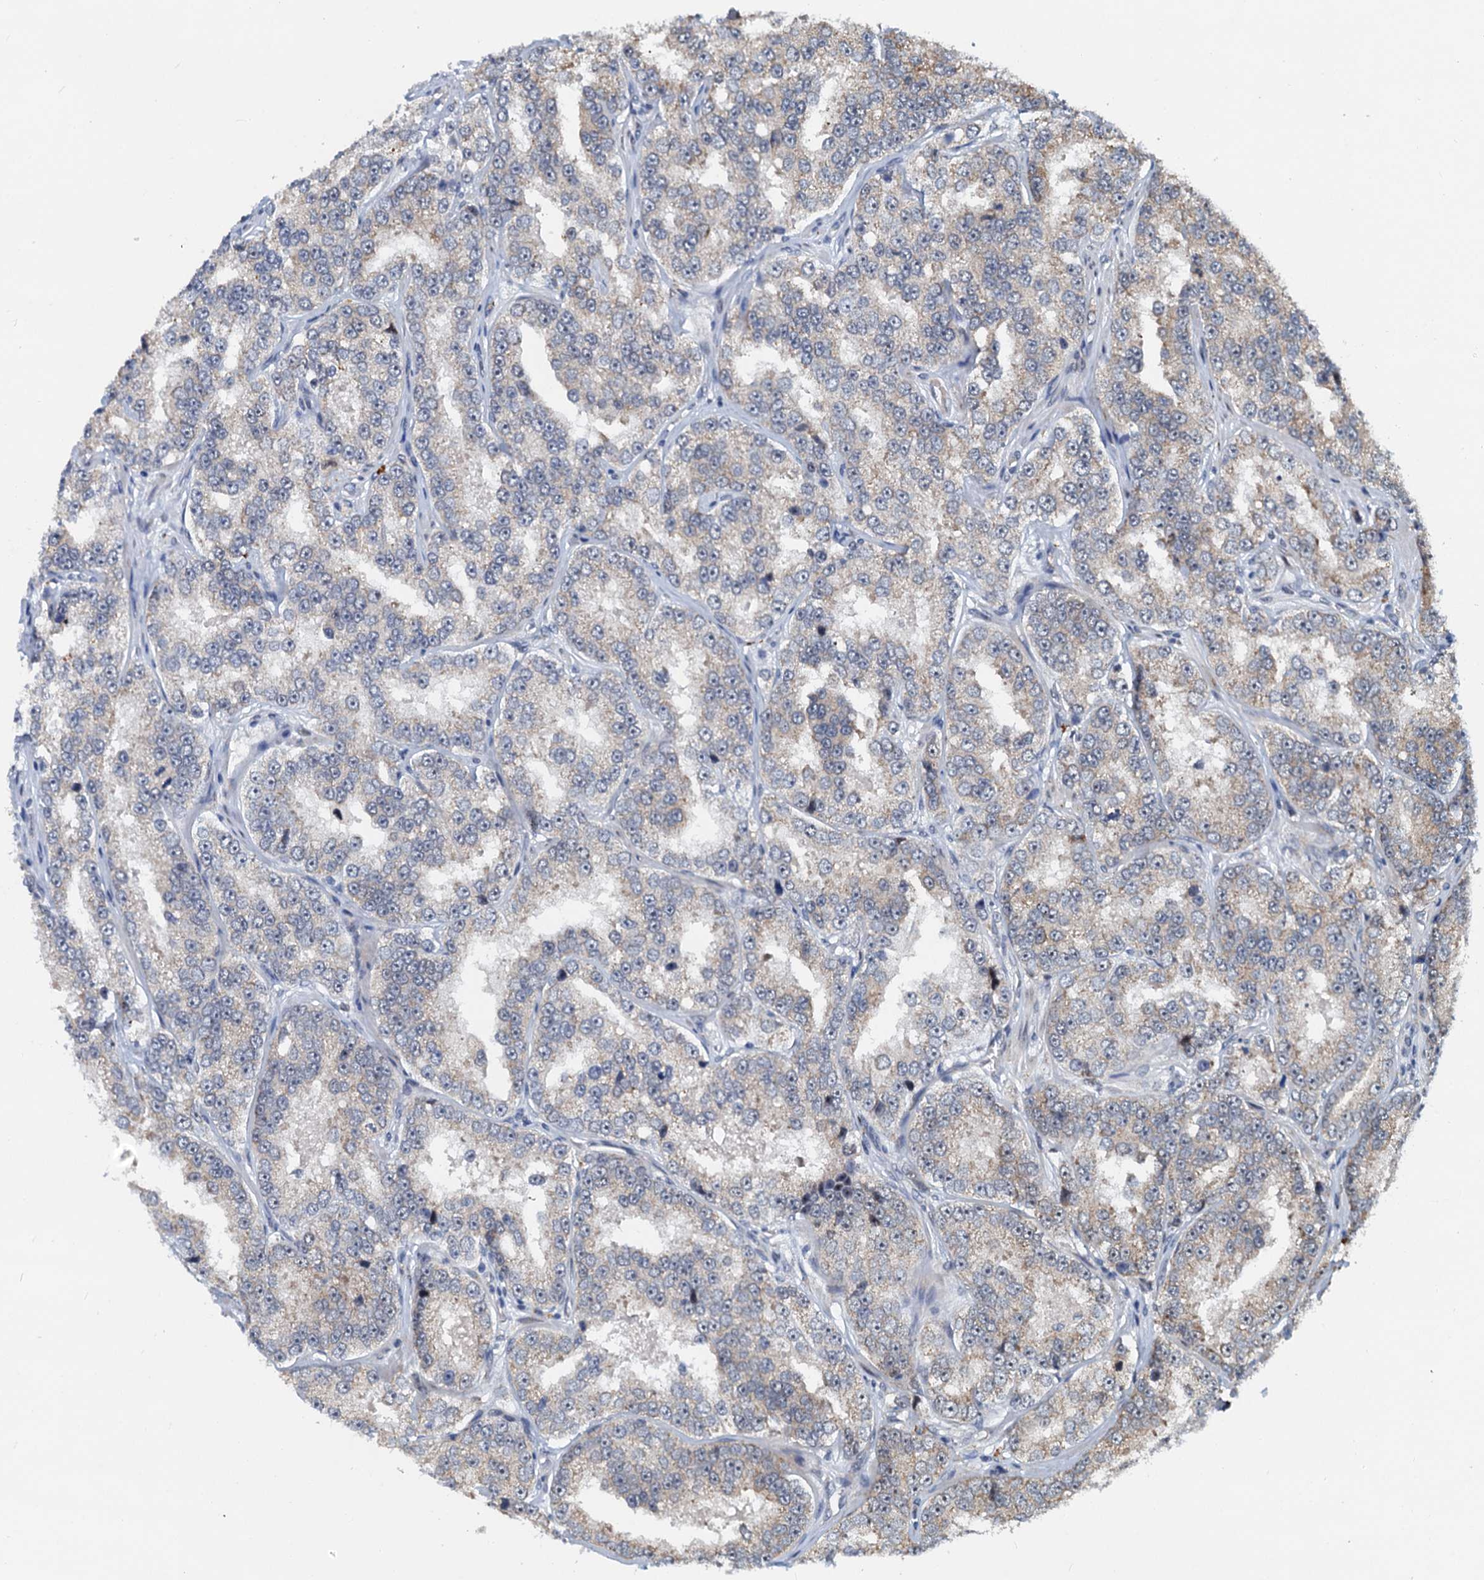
{"staining": {"intensity": "weak", "quantity": "25%-75%", "location": "cytoplasmic/membranous"}, "tissue": "prostate cancer", "cell_type": "Tumor cells", "image_type": "cancer", "snomed": [{"axis": "morphology", "description": "Normal tissue, NOS"}, {"axis": "morphology", "description": "Adenocarcinoma, High grade"}, {"axis": "topography", "description": "Prostate"}], "caption": "A brown stain shows weak cytoplasmic/membranous expression of a protein in prostate cancer tumor cells.", "gene": "DNAJC21", "patient": {"sex": "male", "age": 83}}